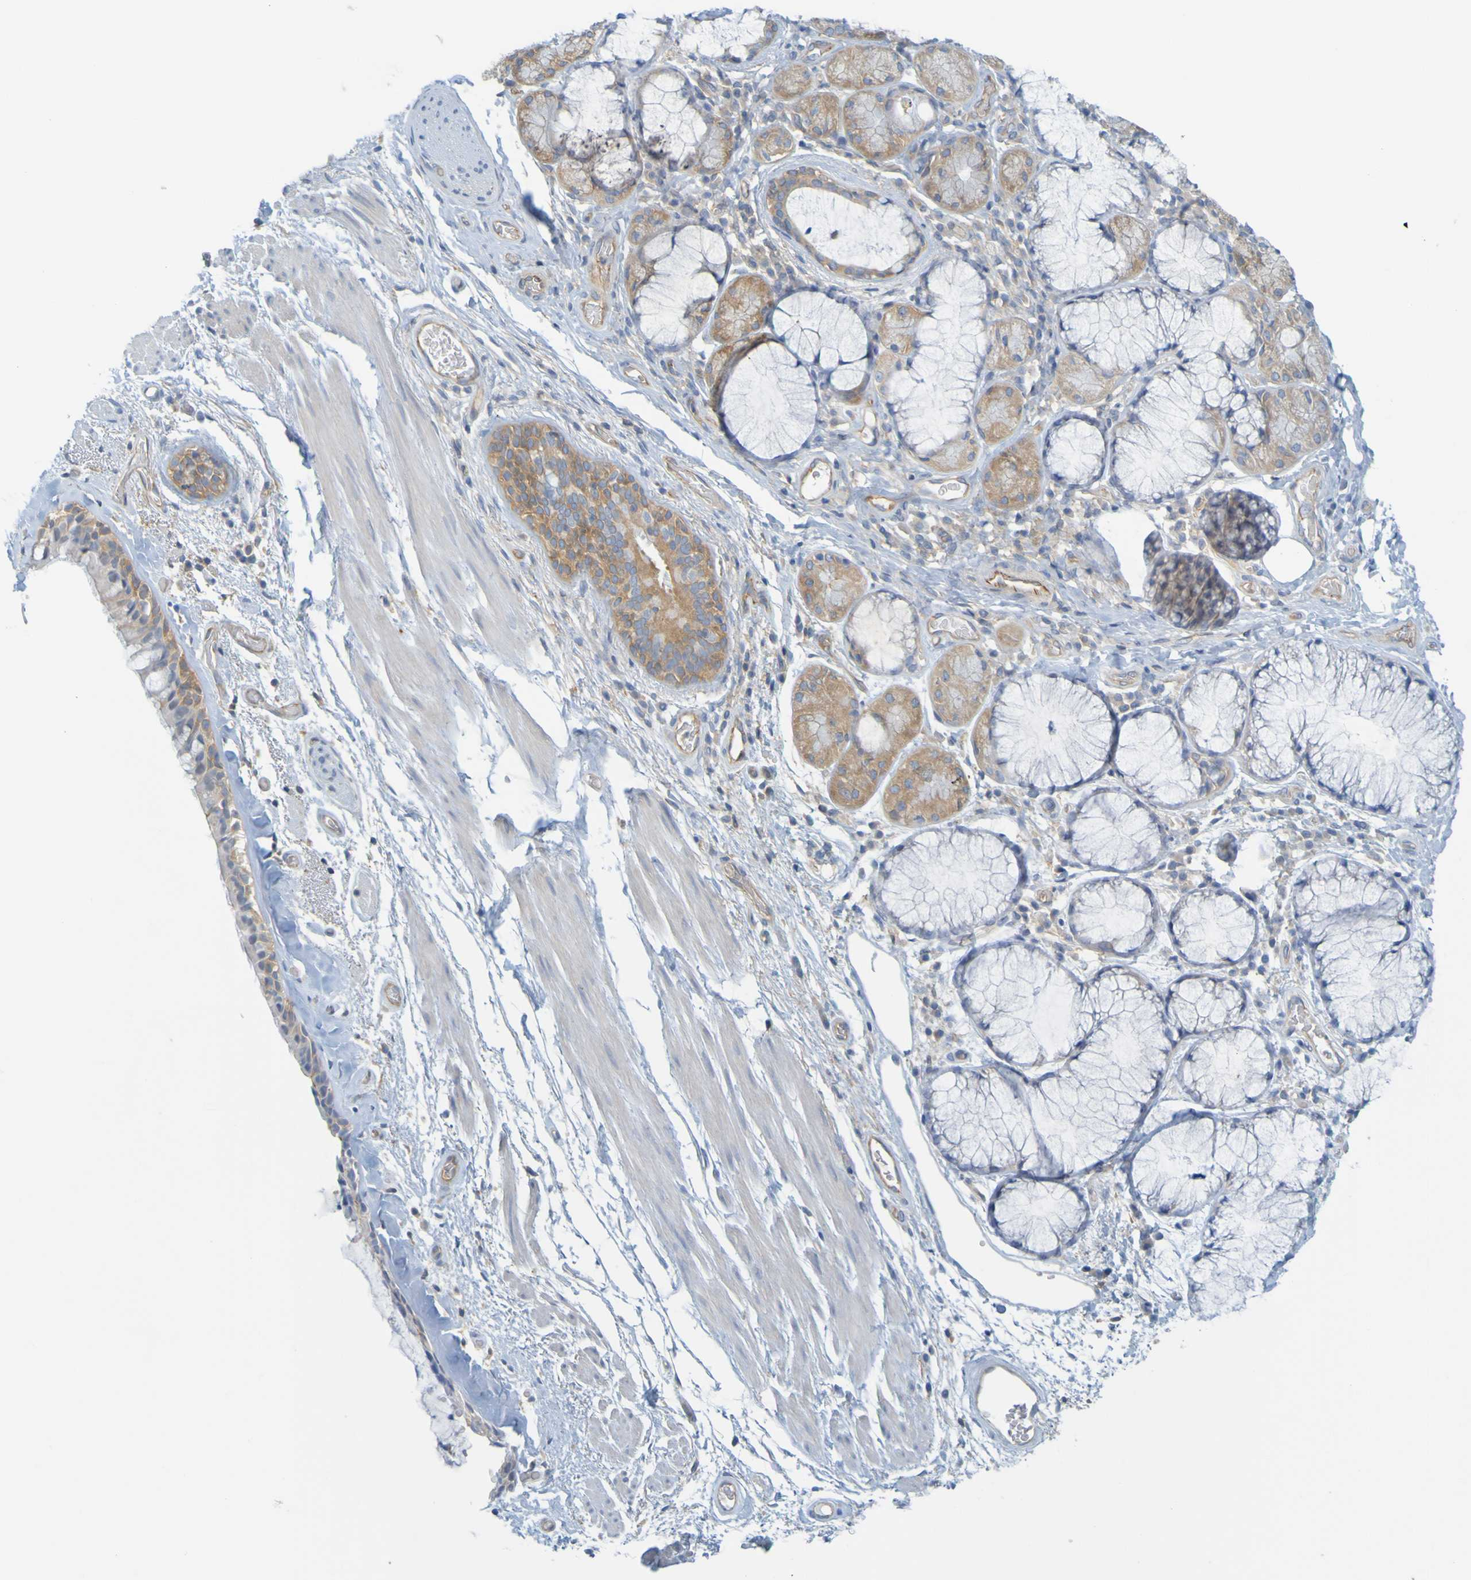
{"staining": {"intensity": "moderate", "quantity": "<25%", "location": "cytoplasmic/membranous"}, "tissue": "bronchus", "cell_type": "Respiratory epithelial cells", "image_type": "normal", "snomed": [{"axis": "morphology", "description": "Normal tissue, NOS"}, {"axis": "morphology", "description": "Adenocarcinoma, NOS"}, {"axis": "topography", "description": "Bronchus"}, {"axis": "topography", "description": "Lung"}], "caption": "IHC (DAB (3,3'-diaminobenzidine)) staining of normal human bronchus reveals moderate cytoplasmic/membranous protein positivity in about <25% of respiratory epithelial cells.", "gene": "APPL1", "patient": {"sex": "female", "age": 54}}